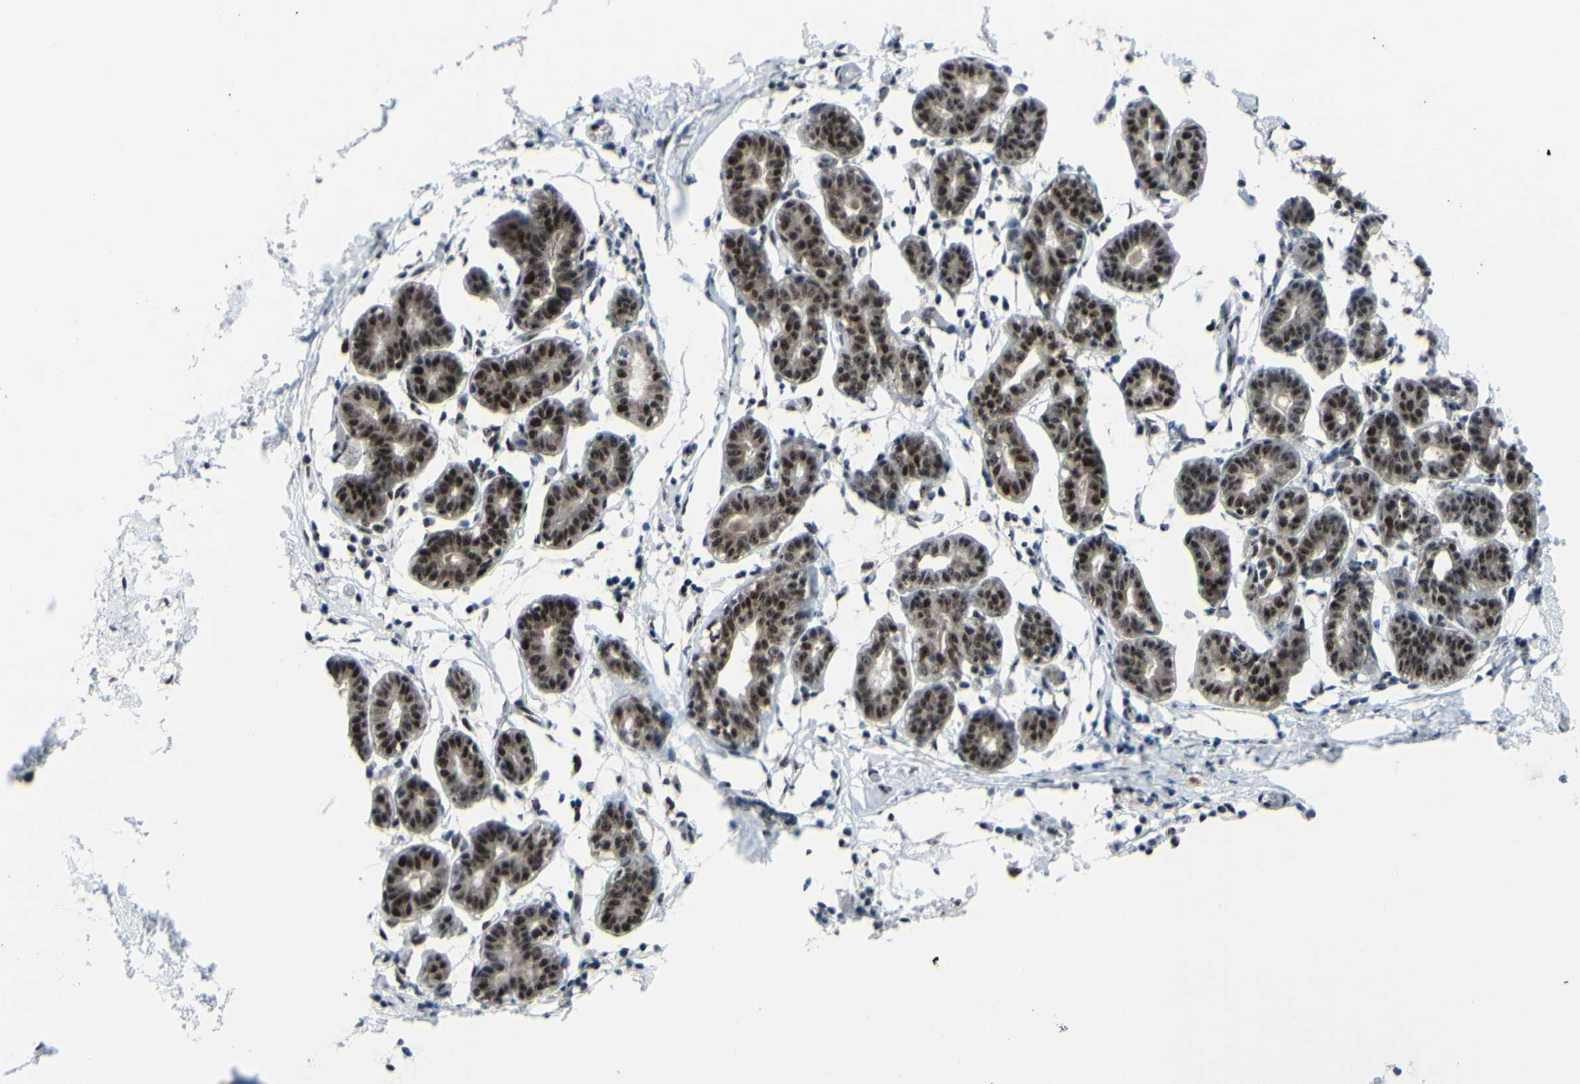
{"staining": {"intensity": "moderate", "quantity": ">75%", "location": "nuclear"}, "tissue": "breast", "cell_type": "Adipocytes", "image_type": "normal", "snomed": [{"axis": "morphology", "description": "Normal tissue, NOS"}, {"axis": "topography", "description": "Breast"}], "caption": "Protein expression by immunohistochemistry (IHC) reveals moderate nuclear positivity in about >75% of adipocytes in benign breast. (IHC, brightfield microscopy, high magnification).", "gene": "POLR1A", "patient": {"sex": "female", "age": 27}}